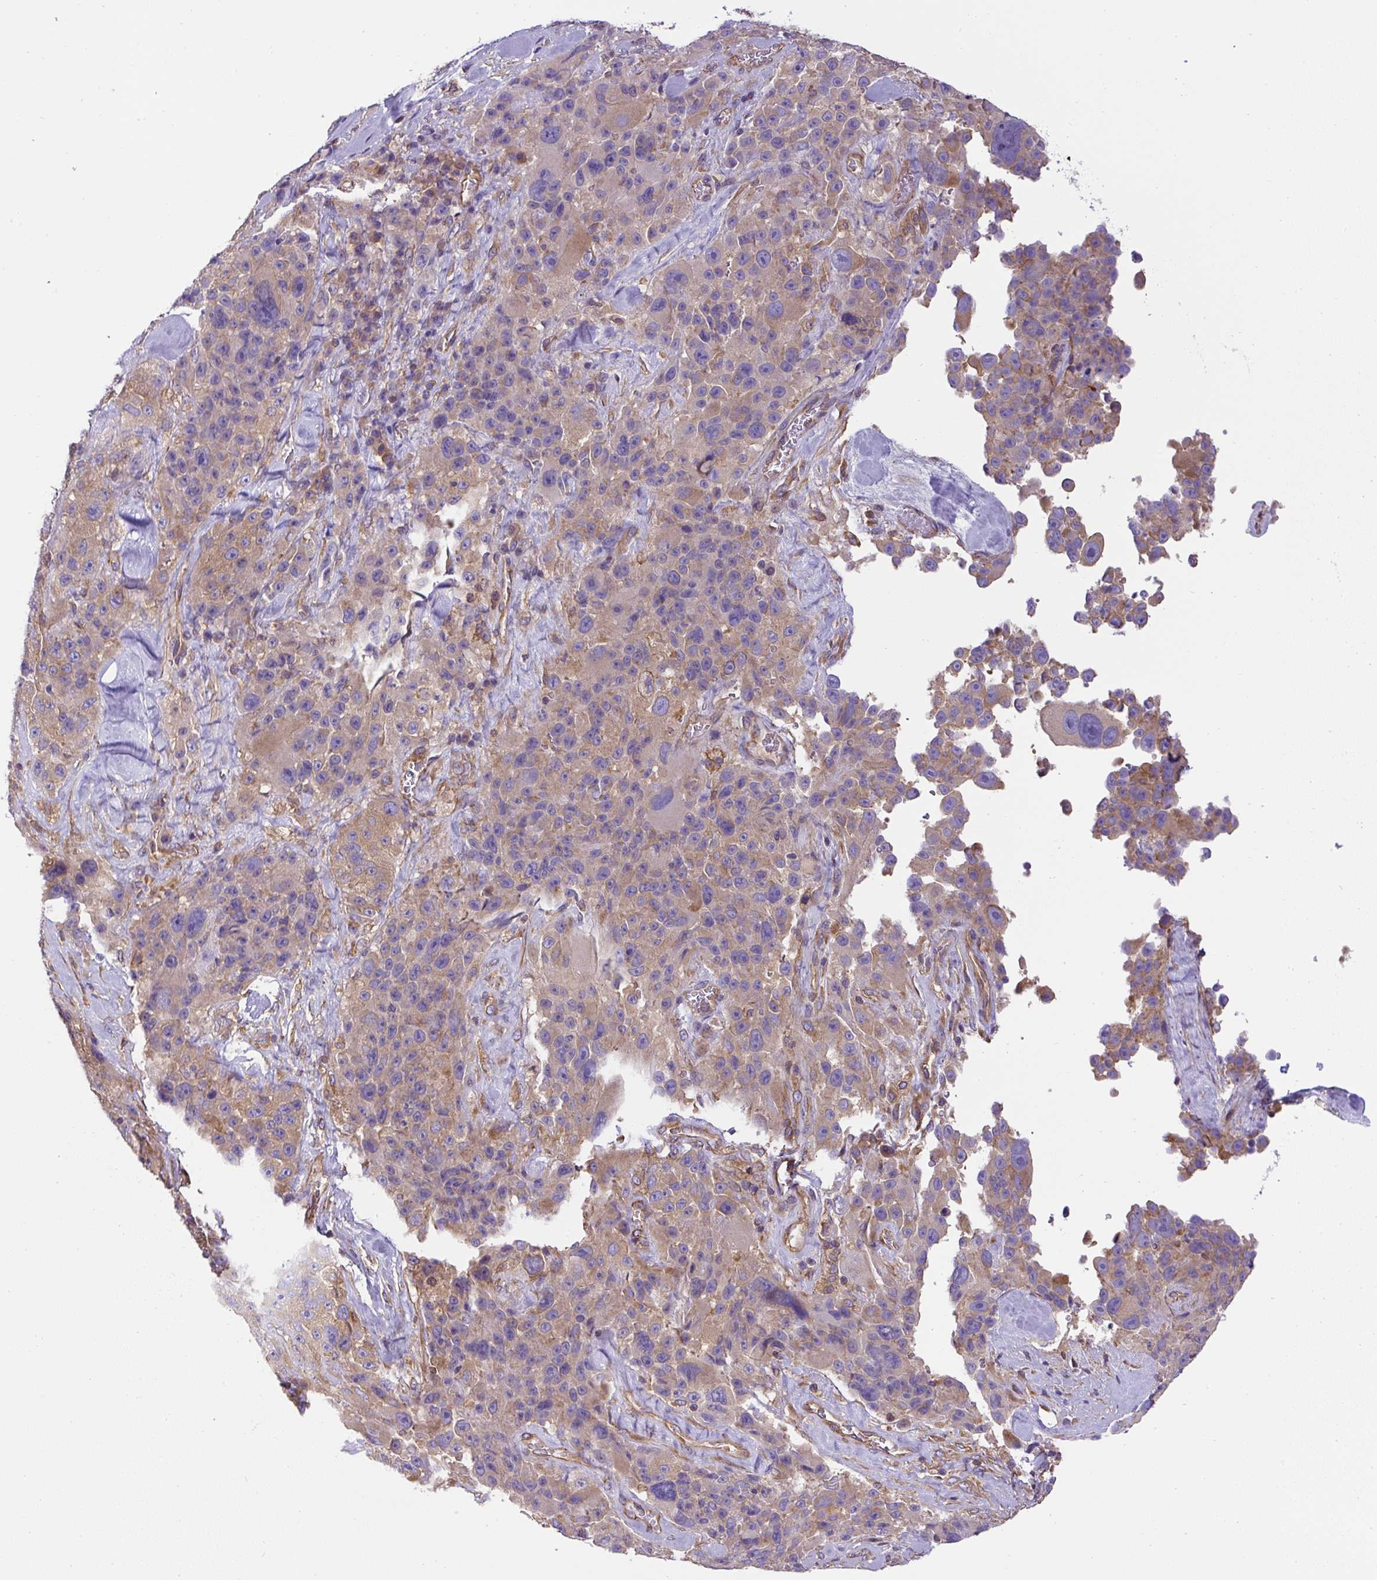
{"staining": {"intensity": "moderate", "quantity": "25%-75%", "location": "cytoplasmic/membranous"}, "tissue": "melanoma", "cell_type": "Tumor cells", "image_type": "cancer", "snomed": [{"axis": "morphology", "description": "Malignant melanoma, Metastatic site"}, {"axis": "topography", "description": "Lymph node"}], "caption": "Malignant melanoma (metastatic site) was stained to show a protein in brown. There is medium levels of moderate cytoplasmic/membranous staining in approximately 25%-75% of tumor cells. Nuclei are stained in blue.", "gene": "DCTN1", "patient": {"sex": "male", "age": 62}}